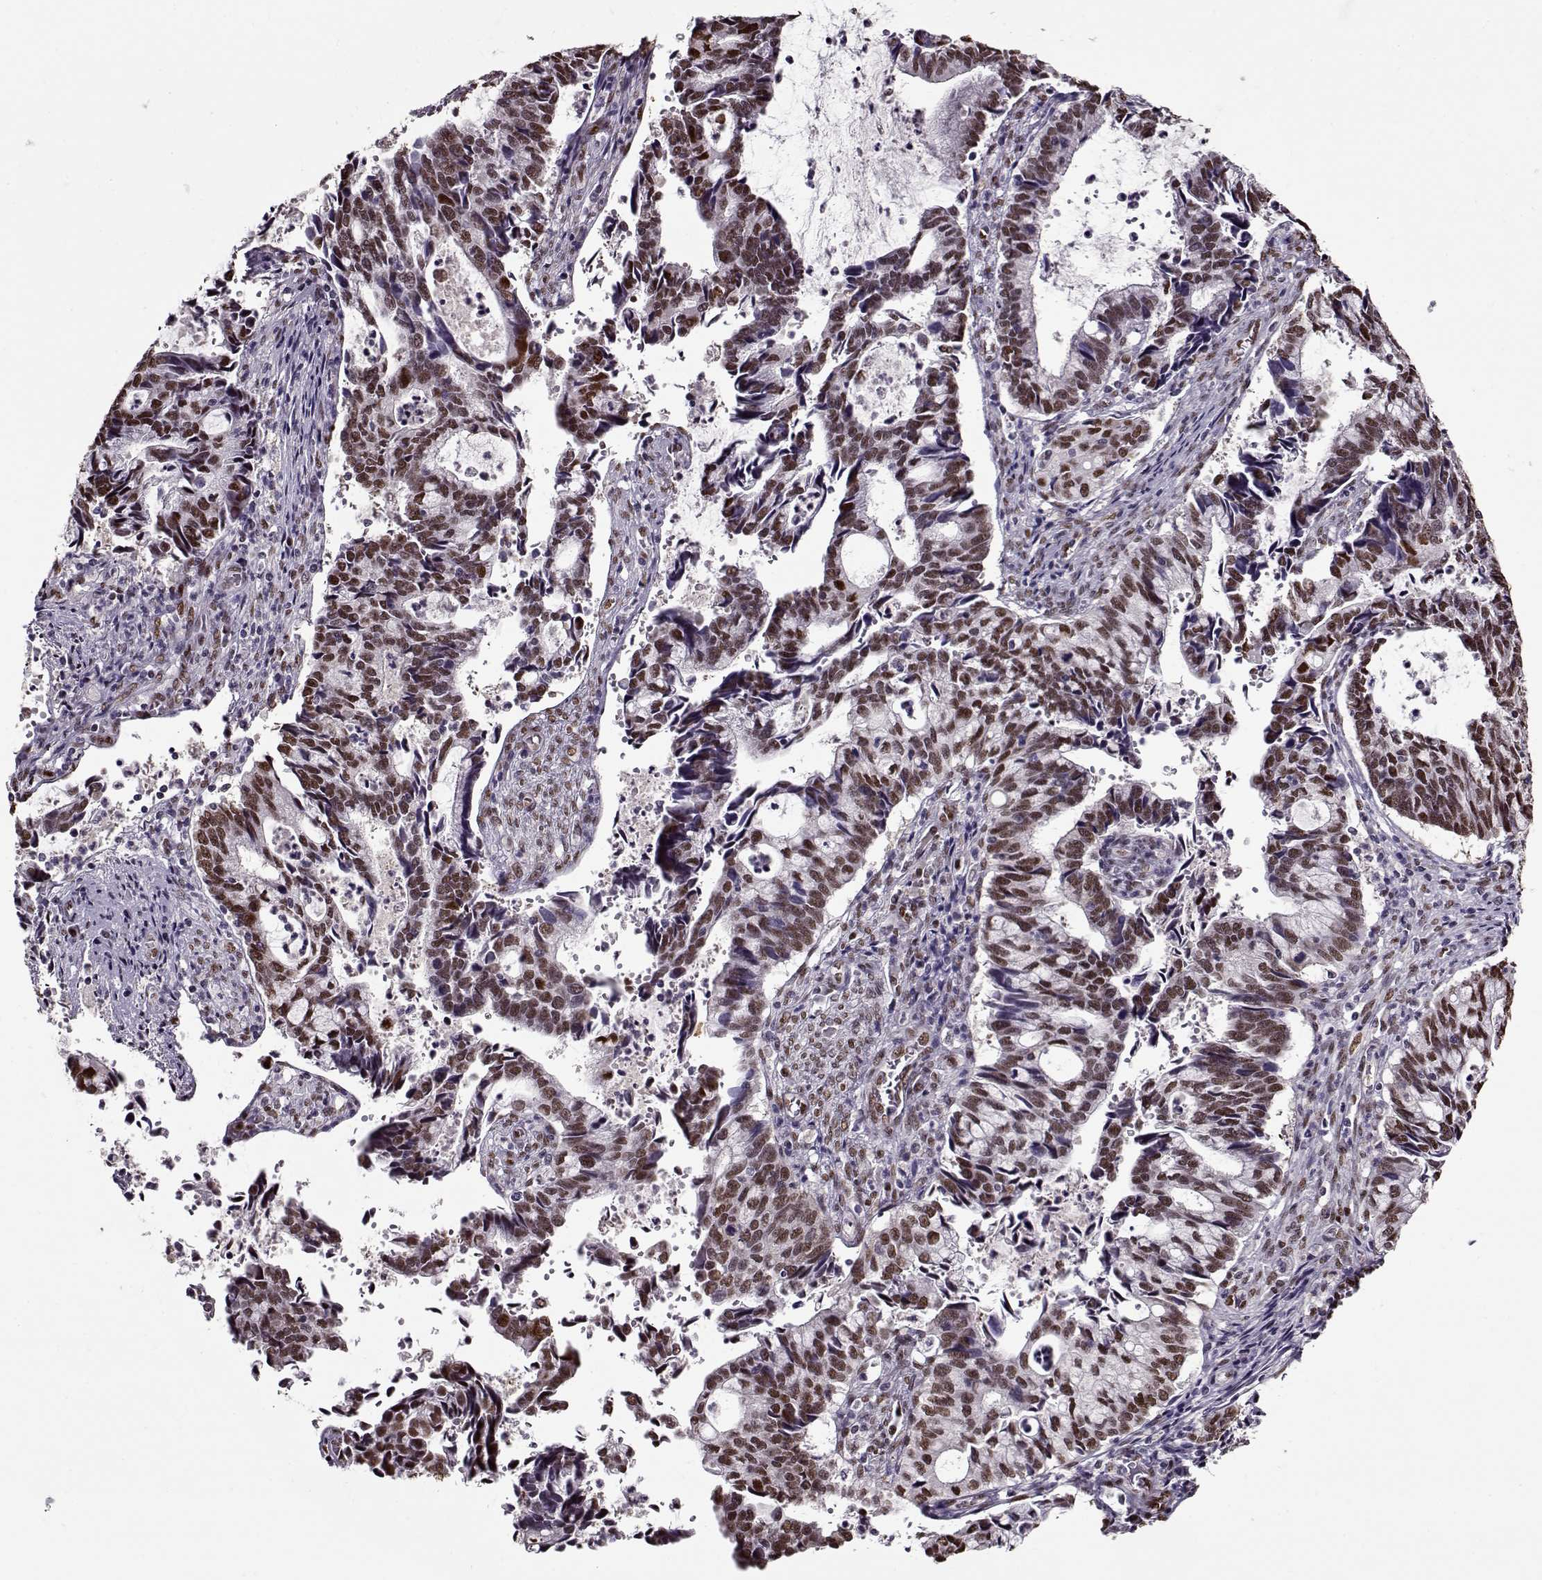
{"staining": {"intensity": "weak", "quantity": ">75%", "location": "nuclear"}, "tissue": "cervical cancer", "cell_type": "Tumor cells", "image_type": "cancer", "snomed": [{"axis": "morphology", "description": "Adenocarcinoma, NOS"}, {"axis": "topography", "description": "Cervix"}], "caption": "Protein staining of adenocarcinoma (cervical) tissue shows weak nuclear staining in about >75% of tumor cells.", "gene": "PRMT8", "patient": {"sex": "female", "age": 42}}